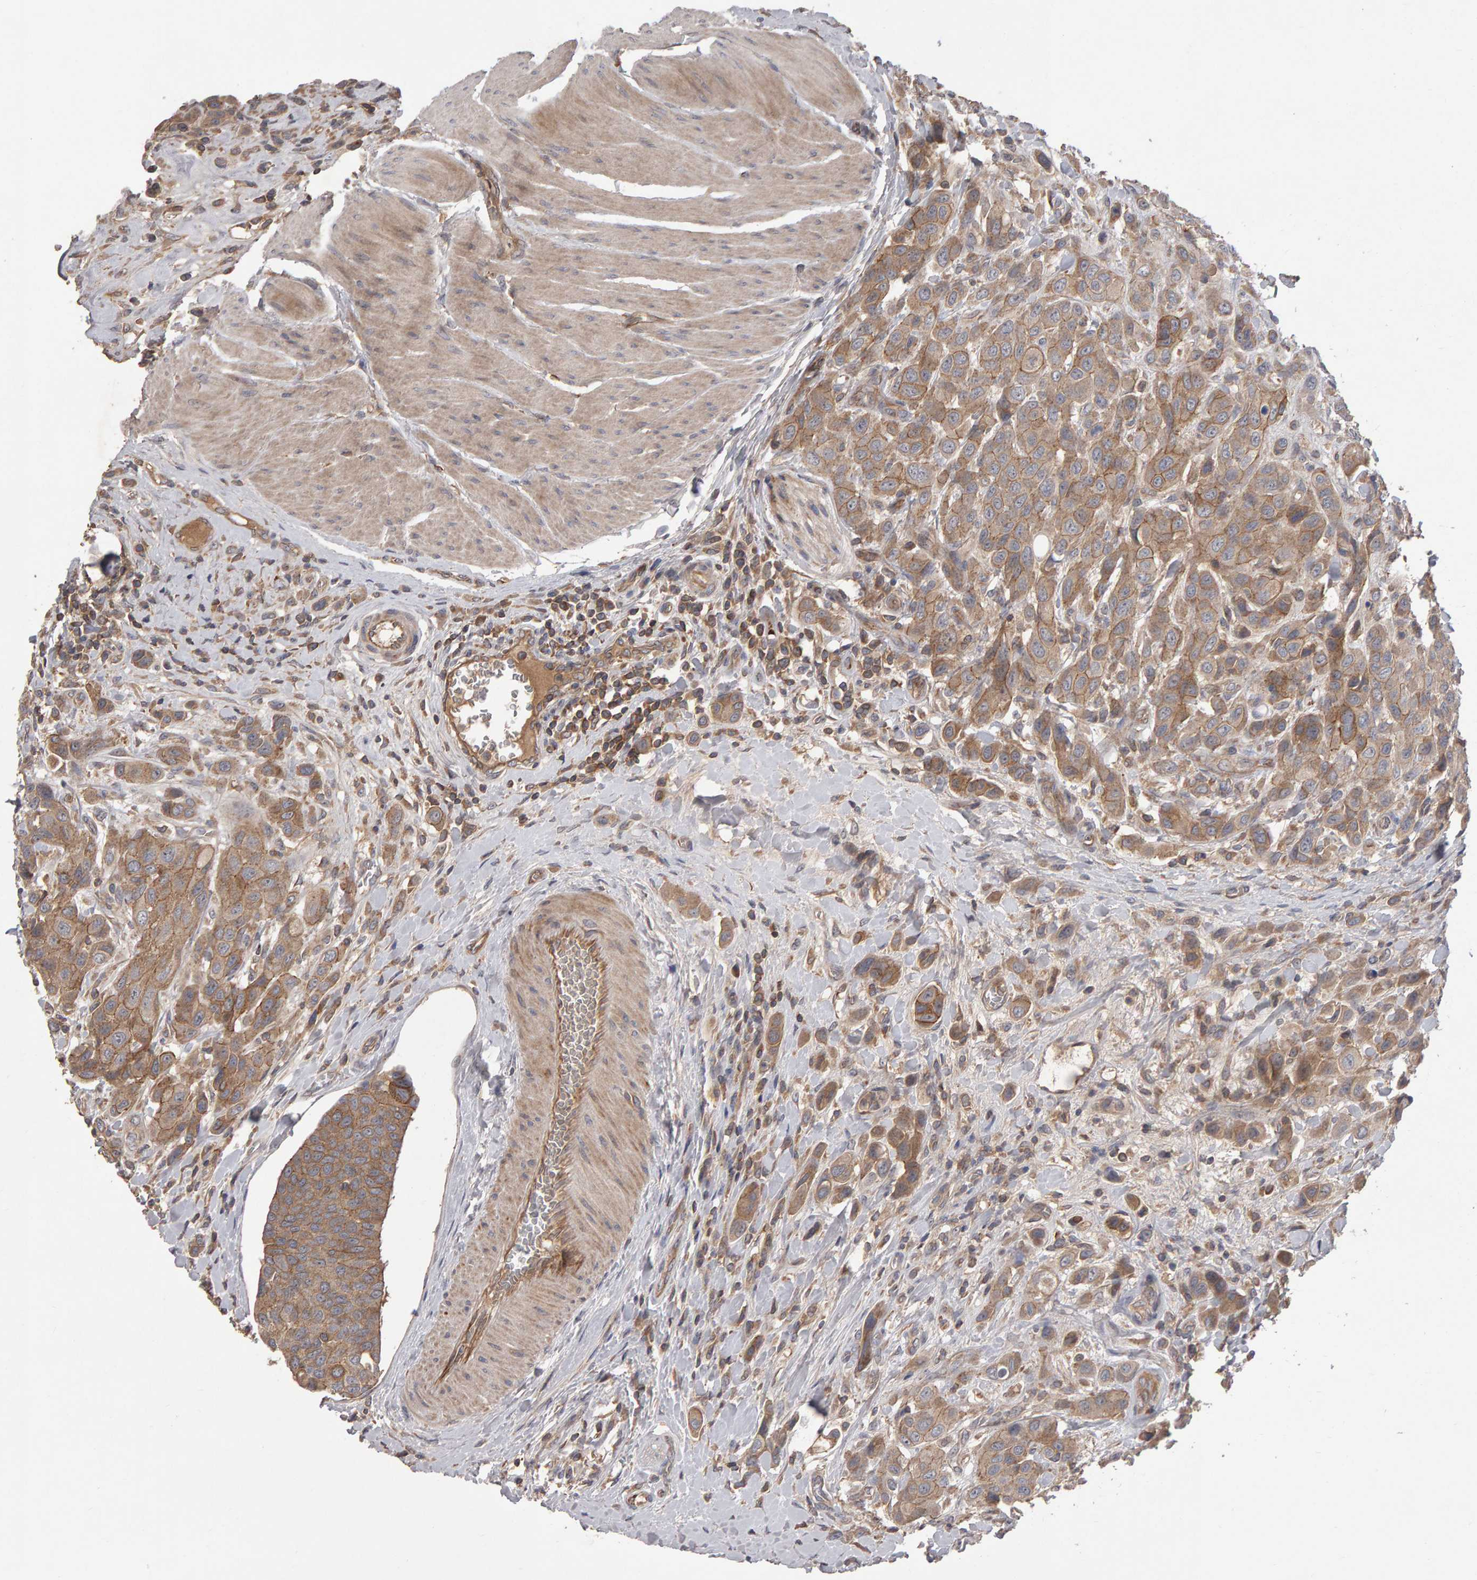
{"staining": {"intensity": "weak", "quantity": ">75%", "location": "cytoplasmic/membranous"}, "tissue": "urothelial cancer", "cell_type": "Tumor cells", "image_type": "cancer", "snomed": [{"axis": "morphology", "description": "Urothelial carcinoma, High grade"}, {"axis": "topography", "description": "Urinary bladder"}], "caption": "Immunohistochemical staining of human high-grade urothelial carcinoma exhibits weak cytoplasmic/membranous protein positivity in about >75% of tumor cells.", "gene": "PGS1", "patient": {"sex": "male", "age": 50}}